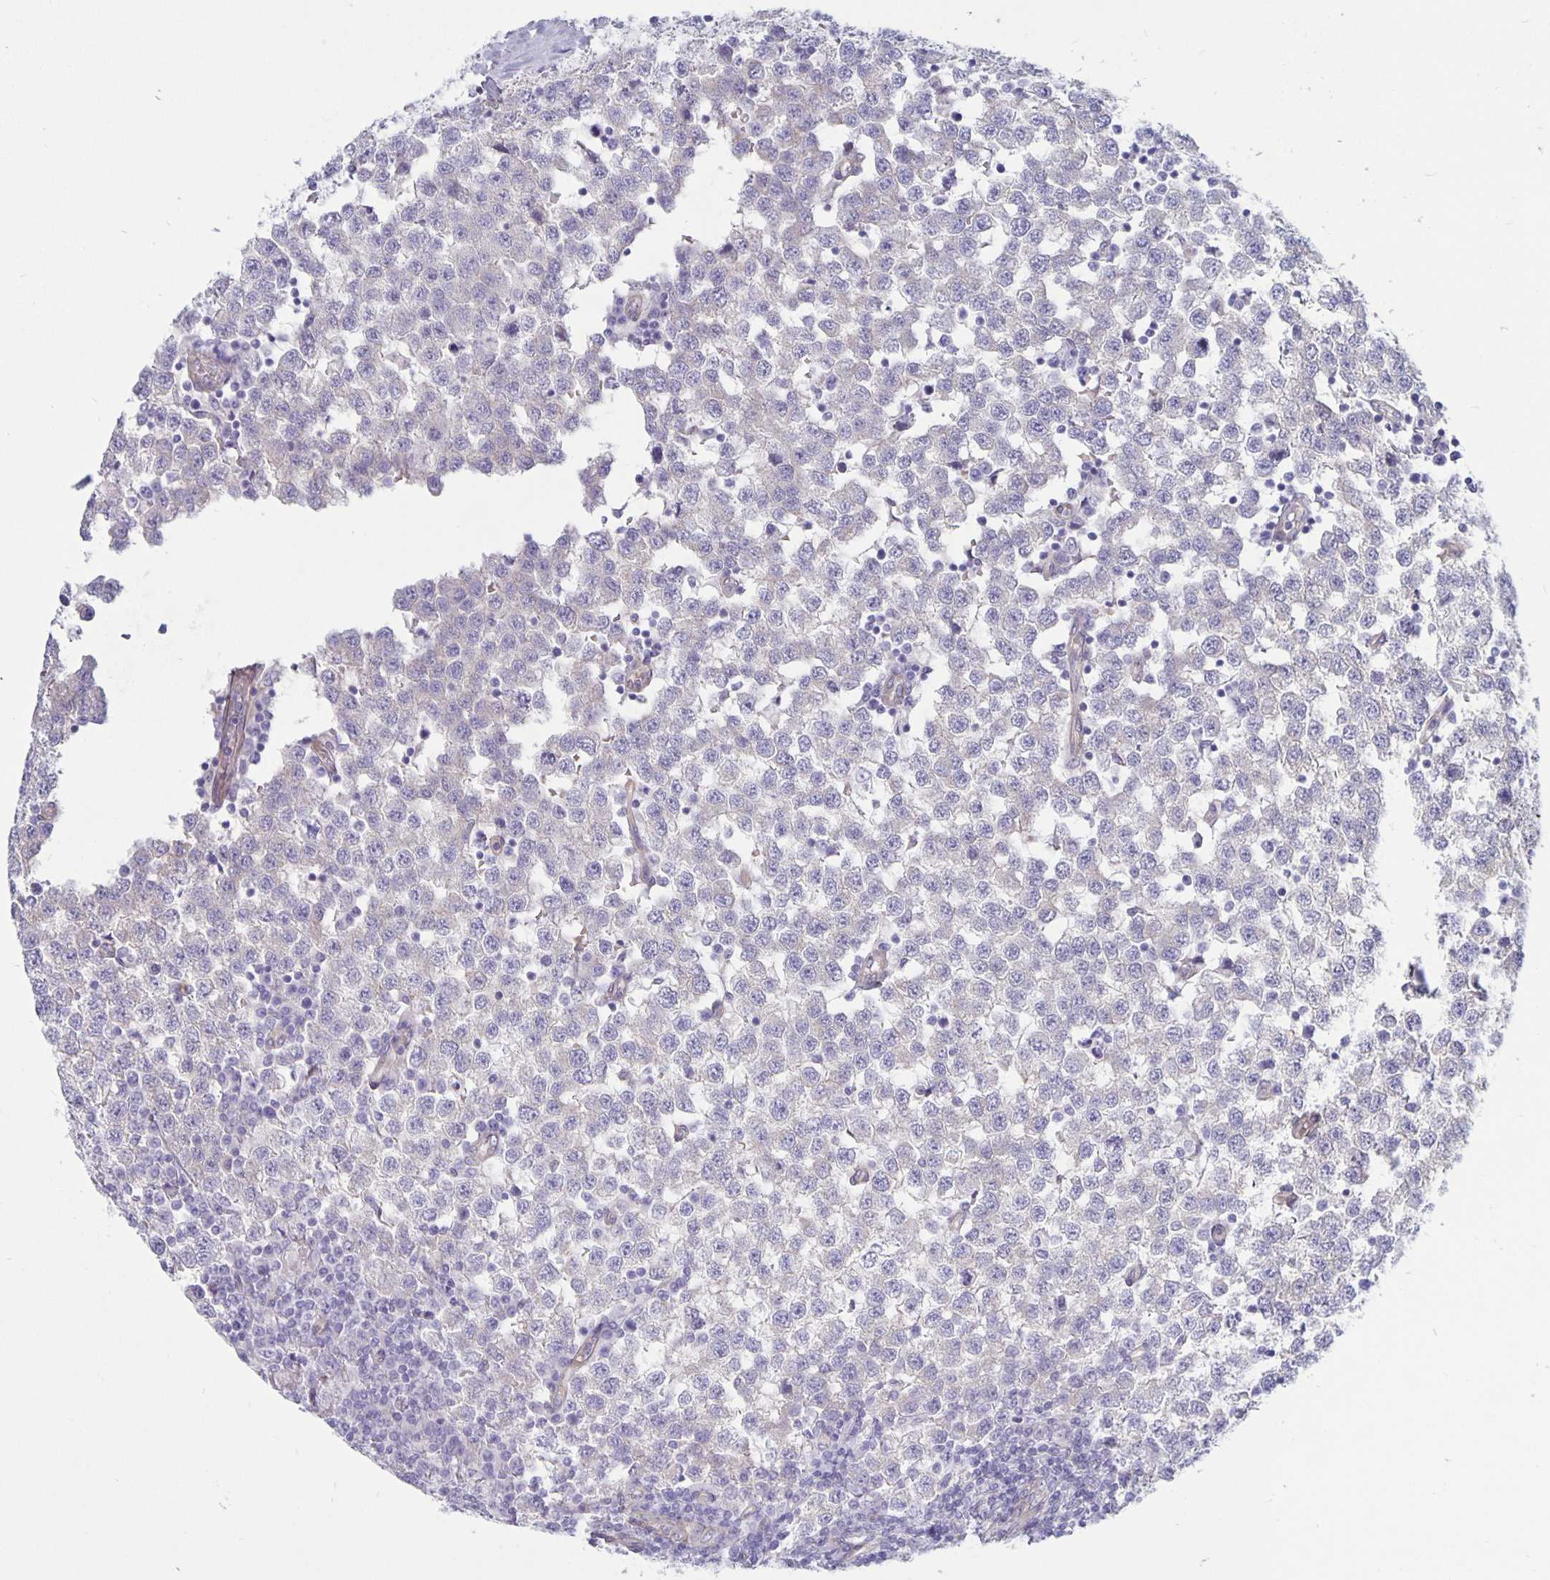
{"staining": {"intensity": "negative", "quantity": "none", "location": "none"}, "tissue": "testis cancer", "cell_type": "Tumor cells", "image_type": "cancer", "snomed": [{"axis": "morphology", "description": "Seminoma, NOS"}, {"axis": "topography", "description": "Testis"}], "caption": "A high-resolution photomicrograph shows immunohistochemistry staining of testis cancer (seminoma), which demonstrates no significant positivity in tumor cells. (Brightfield microscopy of DAB (3,3'-diaminobenzidine) immunohistochemistry (IHC) at high magnification).", "gene": "PLCB3", "patient": {"sex": "male", "age": 34}}